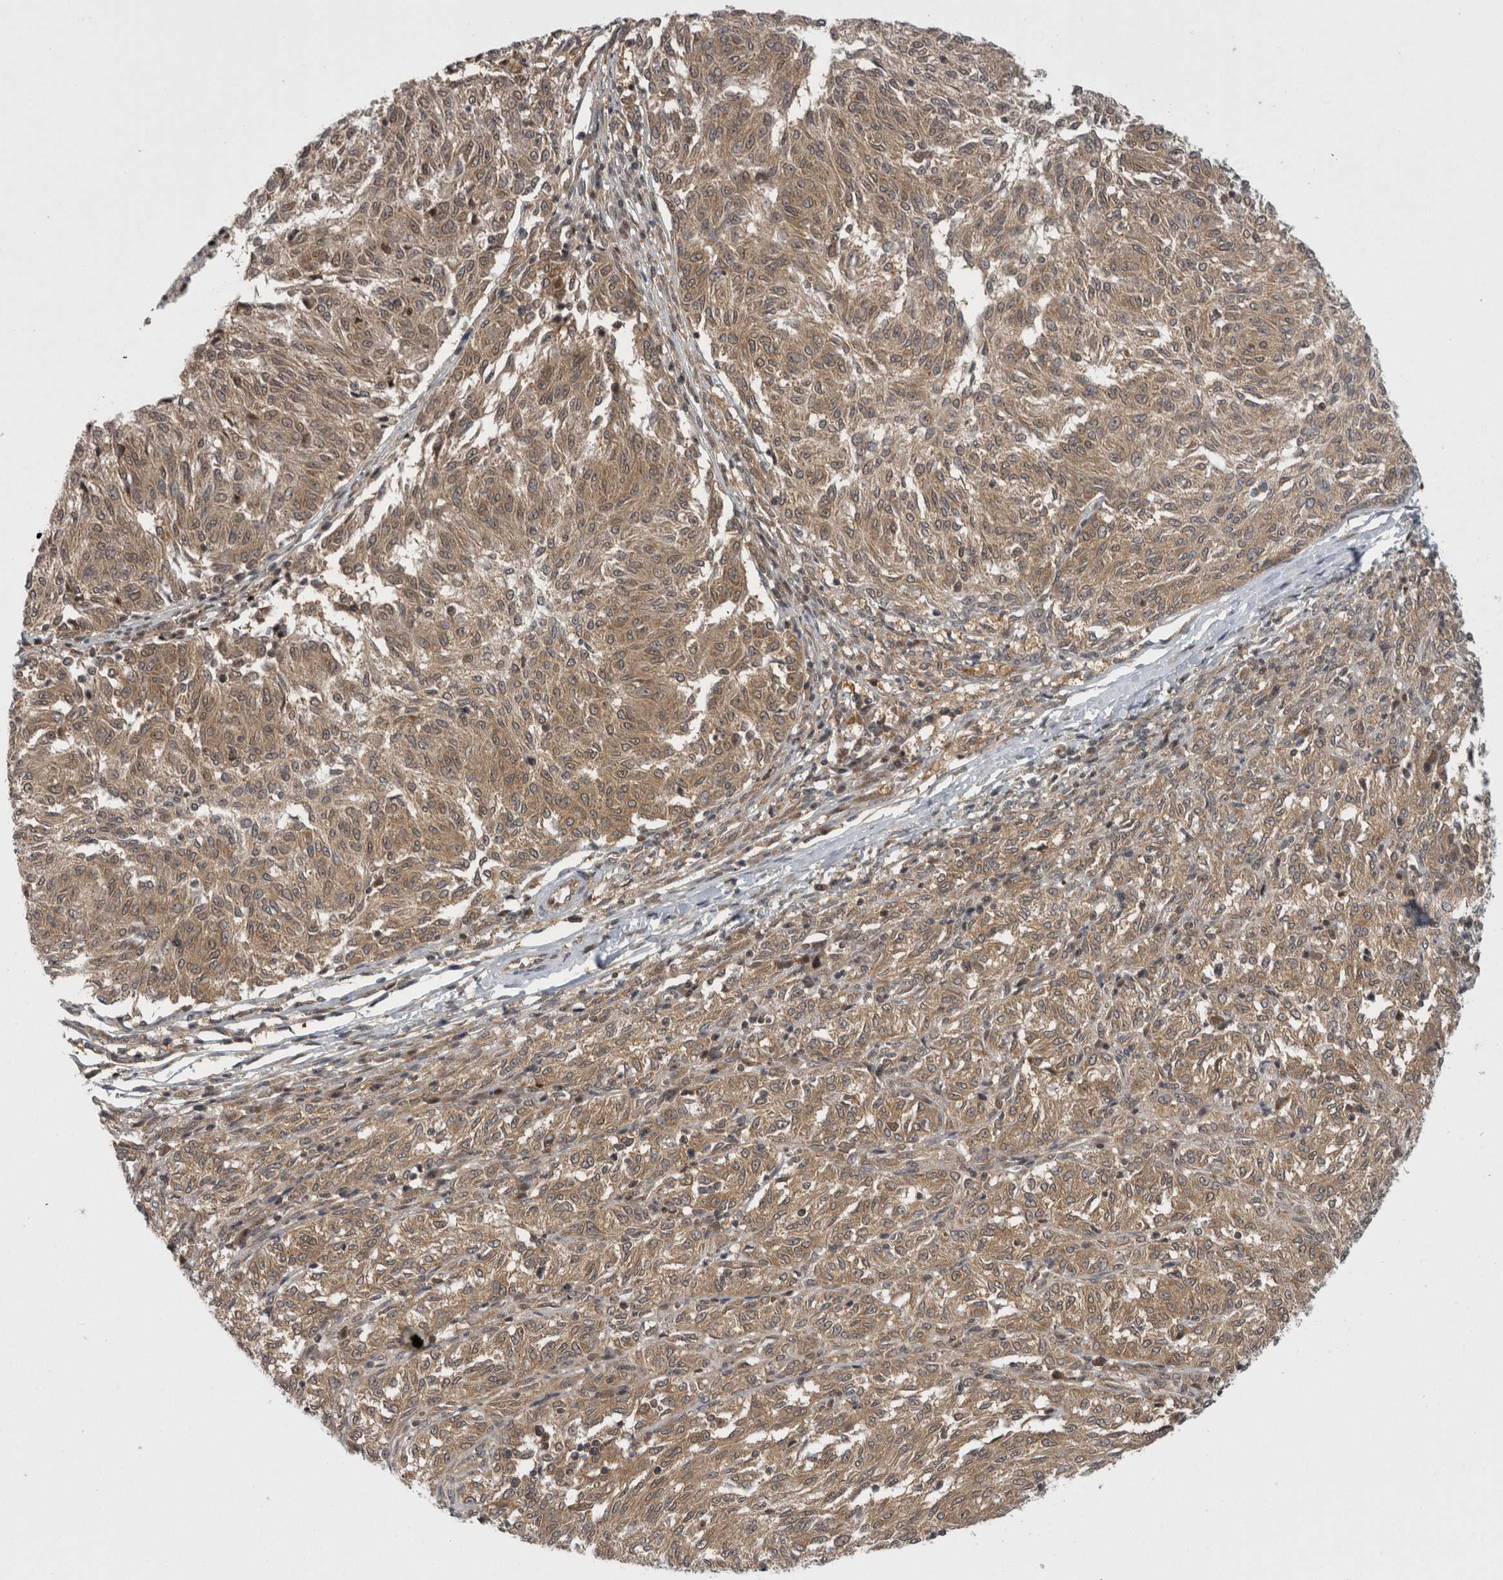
{"staining": {"intensity": "moderate", "quantity": ">75%", "location": "nuclear"}, "tissue": "melanoma", "cell_type": "Tumor cells", "image_type": "cancer", "snomed": [{"axis": "morphology", "description": "Malignant melanoma, NOS"}, {"axis": "topography", "description": "Skin"}], "caption": "Protein expression analysis of human melanoma reveals moderate nuclear expression in approximately >75% of tumor cells.", "gene": "PSMB2", "patient": {"sex": "female", "age": 72}}